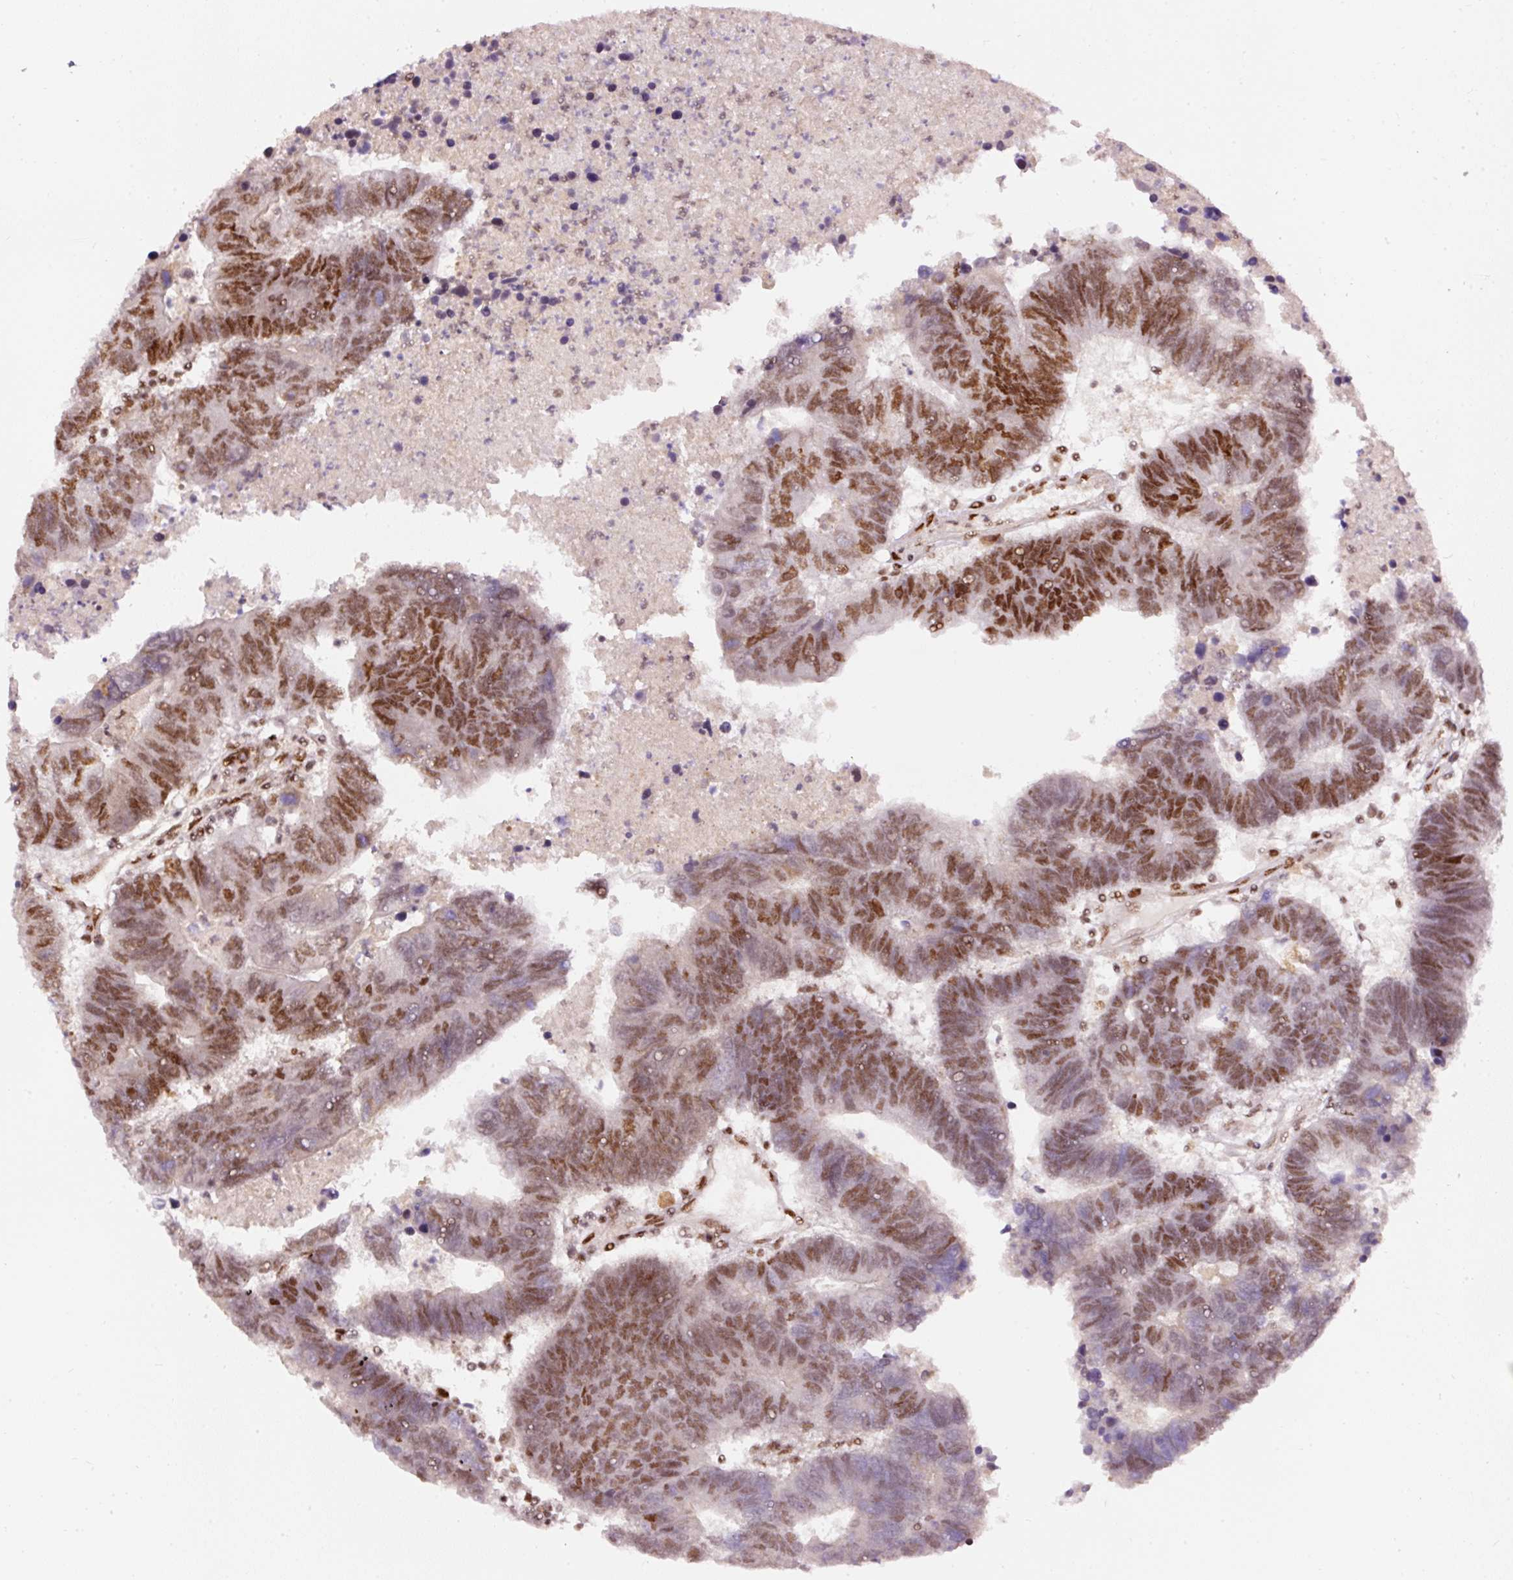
{"staining": {"intensity": "strong", "quantity": "25%-75%", "location": "nuclear"}, "tissue": "colorectal cancer", "cell_type": "Tumor cells", "image_type": "cancer", "snomed": [{"axis": "morphology", "description": "Adenocarcinoma, NOS"}, {"axis": "topography", "description": "Colon"}], "caption": "Colorectal adenocarcinoma stained with a brown dye demonstrates strong nuclear positive staining in approximately 25%-75% of tumor cells.", "gene": "HNRNPC", "patient": {"sex": "female", "age": 48}}